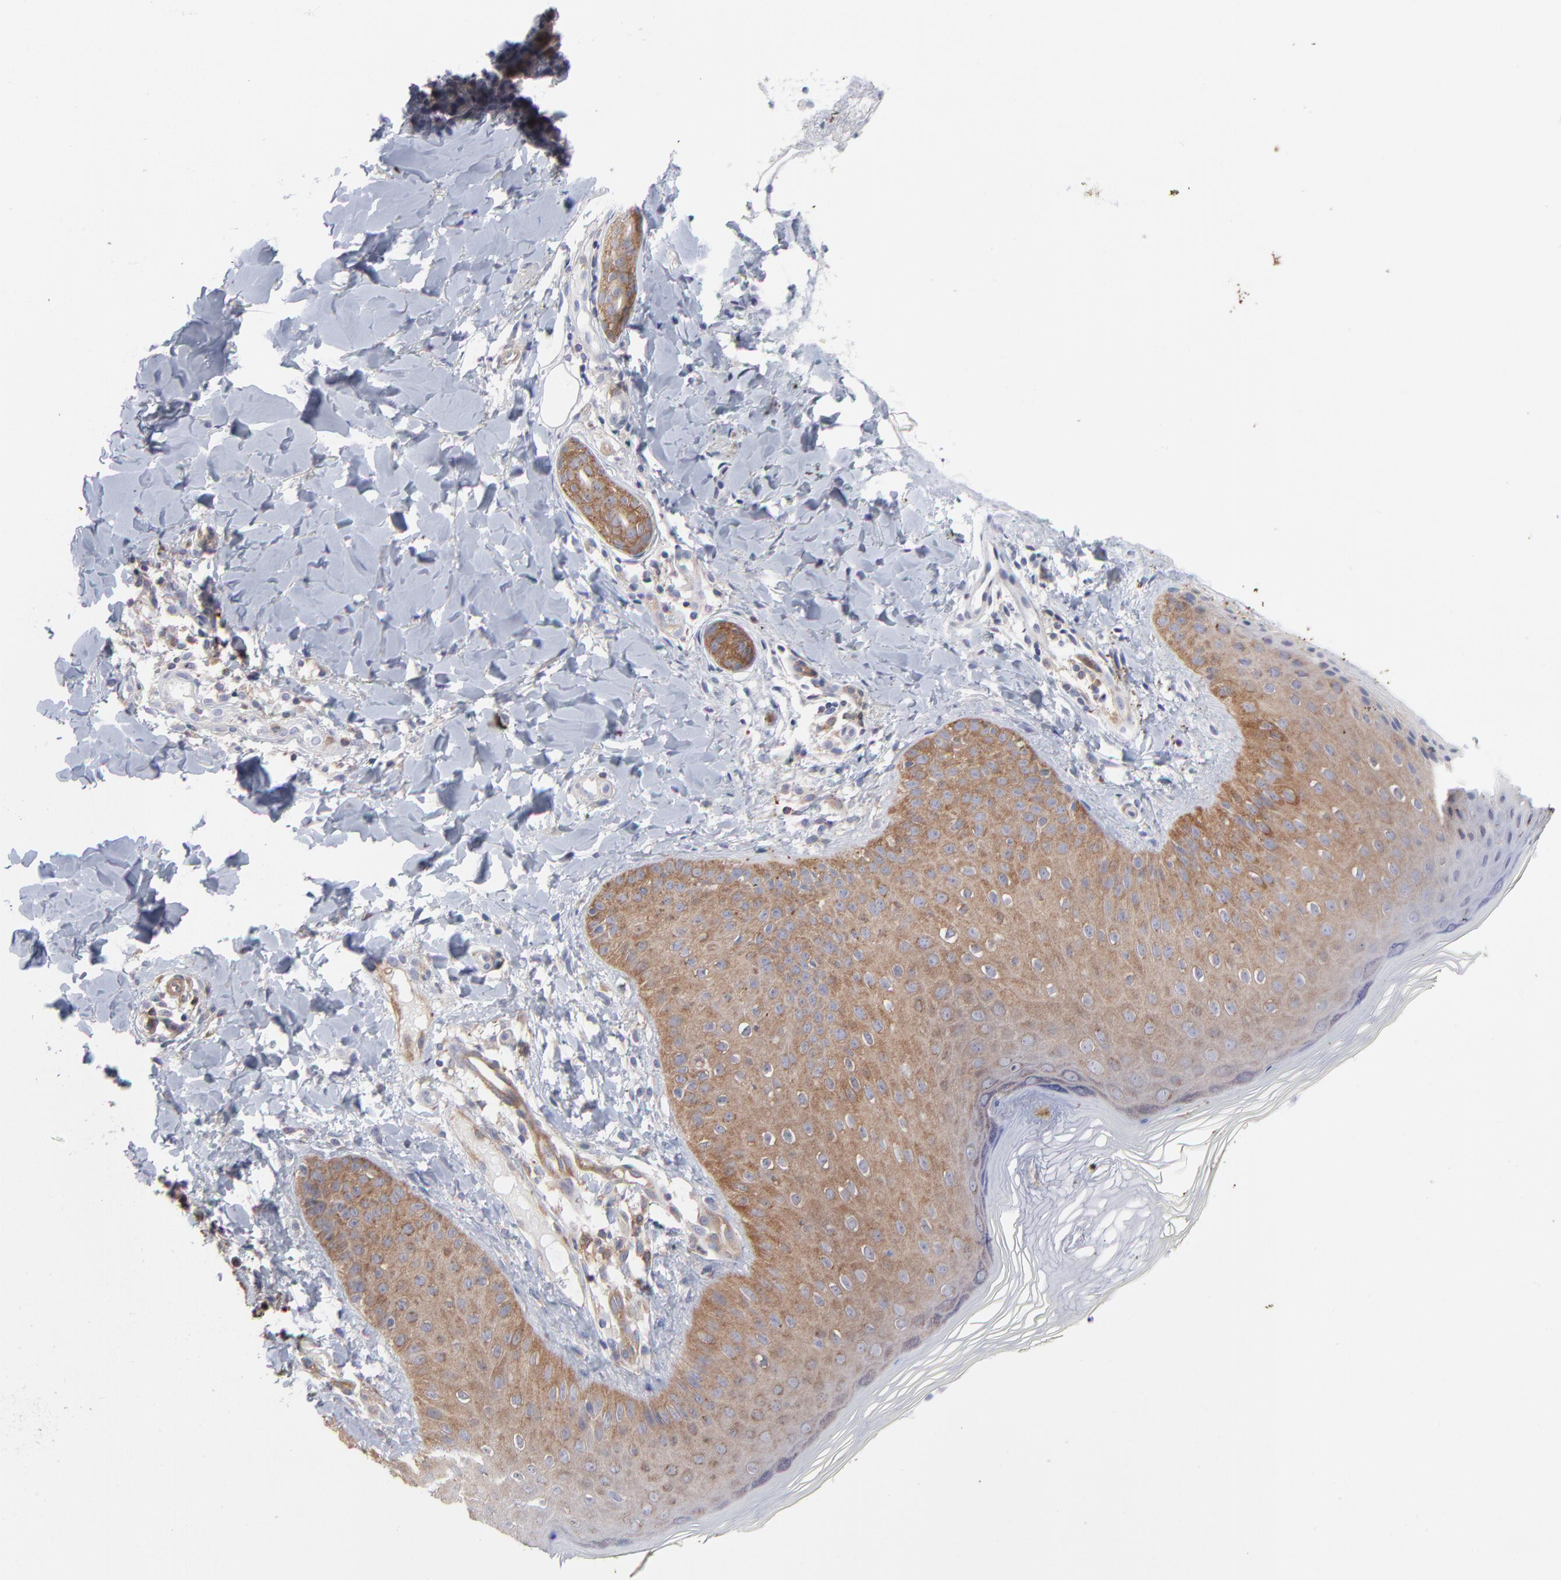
{"staining": {"intensity": "weak", "quantity": ">75%", "location": "cytoplasmic/membranous"}, "tissue": "skin", "cell_type": "Epidermal cells", "image_type": "normal", "snomed": [{"axis": "morphology", "description": "Normal tissue, NOS"}, {"axis": "morphology", "description": "Inflammation, NOS"}, {"axis": "topography", "description": "Soft tissue"}, {"axis": "topography", "description": "Anal"}], "caption": "IHC image of benign skin: human skin stained using immunohistochemistry (IHC) demonstrates low levels of weak protein expression localized specifically in the cytoplasmic/membranous of epidermal cells, appearing as a cytoplasmic/membranous brown color.", "gene": "NFKBIA", "patient": {"sex": "female", "age": 15}}